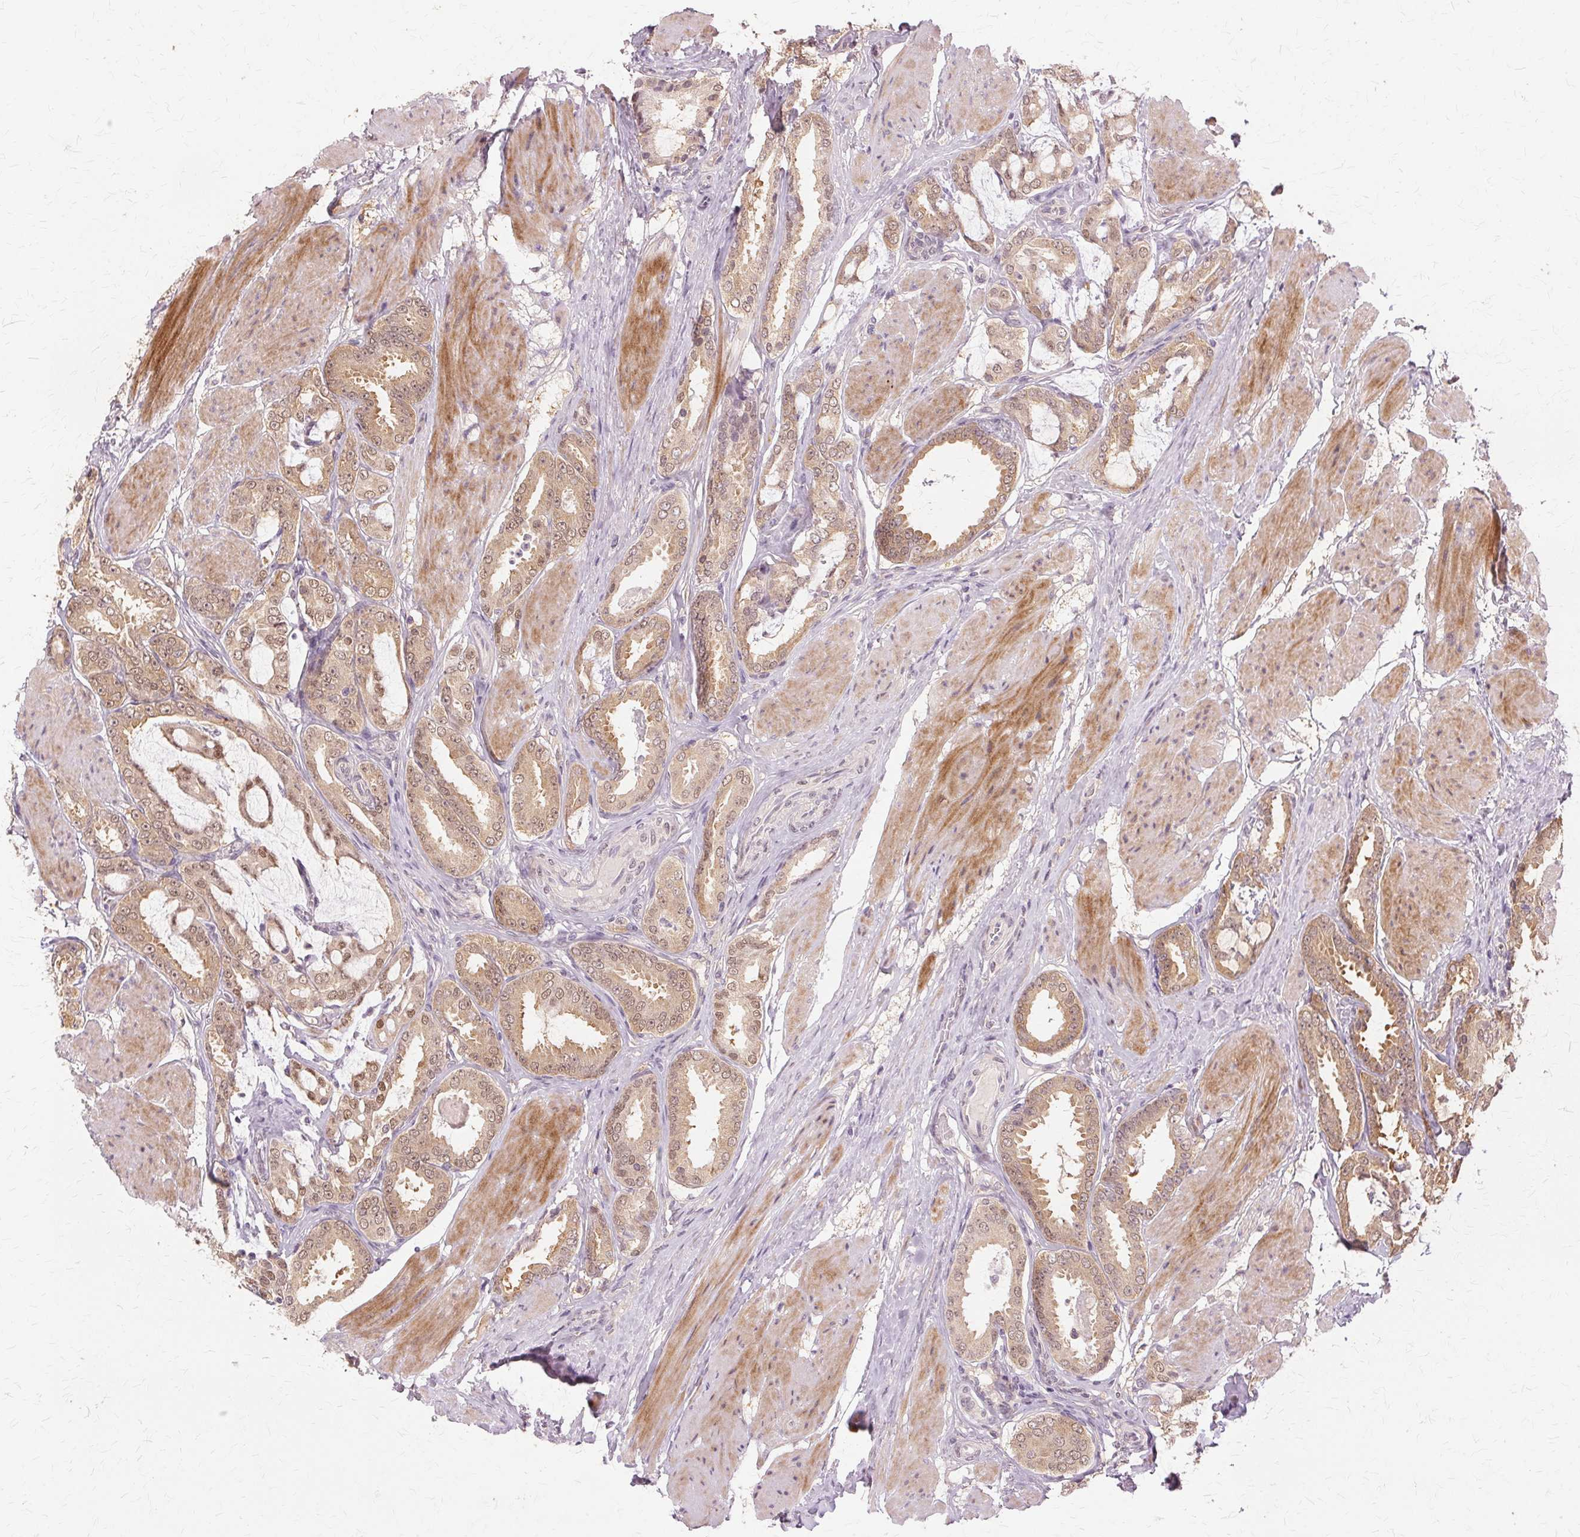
{"staining": {"intensity": "weak", "quantity": ">75%", "location": "cytoplasmic/membranous,nuclear"}, "tissue": "prostate cancer", "cell_type": "Tumor cells", "image_type": "cancer", "snomed": [{"axis": "morphology", "description": "Adenocarcinoma, High grade"}, {"axis": "topography", "description": "Prostate"}], "caption": "A brown stain highlights weak cytoplasmic/membranous and nuclear staining of a protein in human prostate cancer (high-grade adenocarcinoma) tumor cells.", "gene": "PRMT5", "patient": {"sex": "male", "age": 63}}